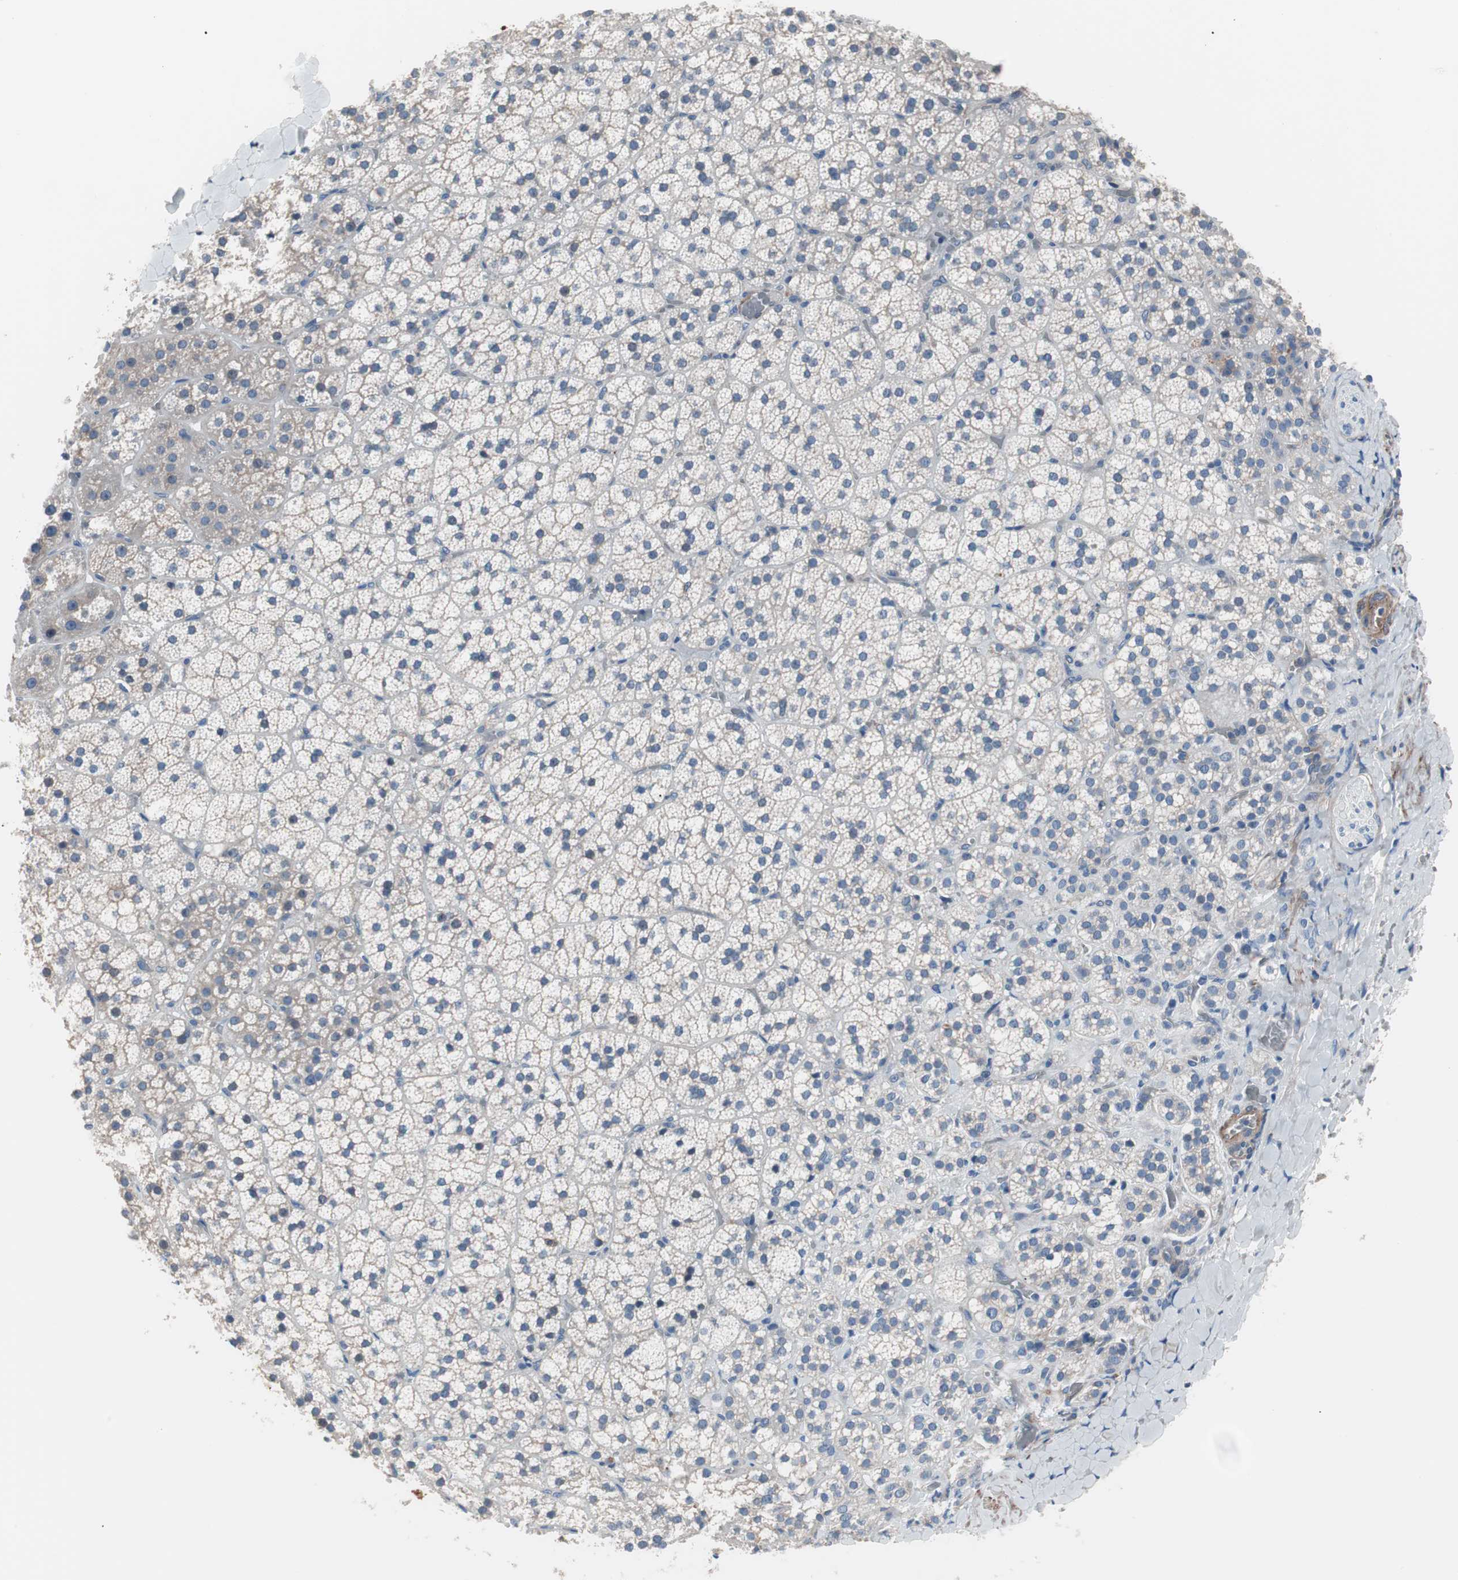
{"staining": {"intensity": "negative", "quantity": "none", "location": "none"}, "tissue": "adrenal gland", "cell_type": "Glandular cells", "image_type": "normal", "snomed": [{"axis": "morphology", "description": "Normal tissue, NOS"}, {"axis": "topography", "description": "Adrenal gland"}], "caption": "Immunohistochemistry (IHC) histopathology image of normal adrenal gland: adrenal gland stained with DAB shows no significant protein staining in glandular cells.", "gene": "GPR160", "patient": {"sex": "female", "age": 44}}